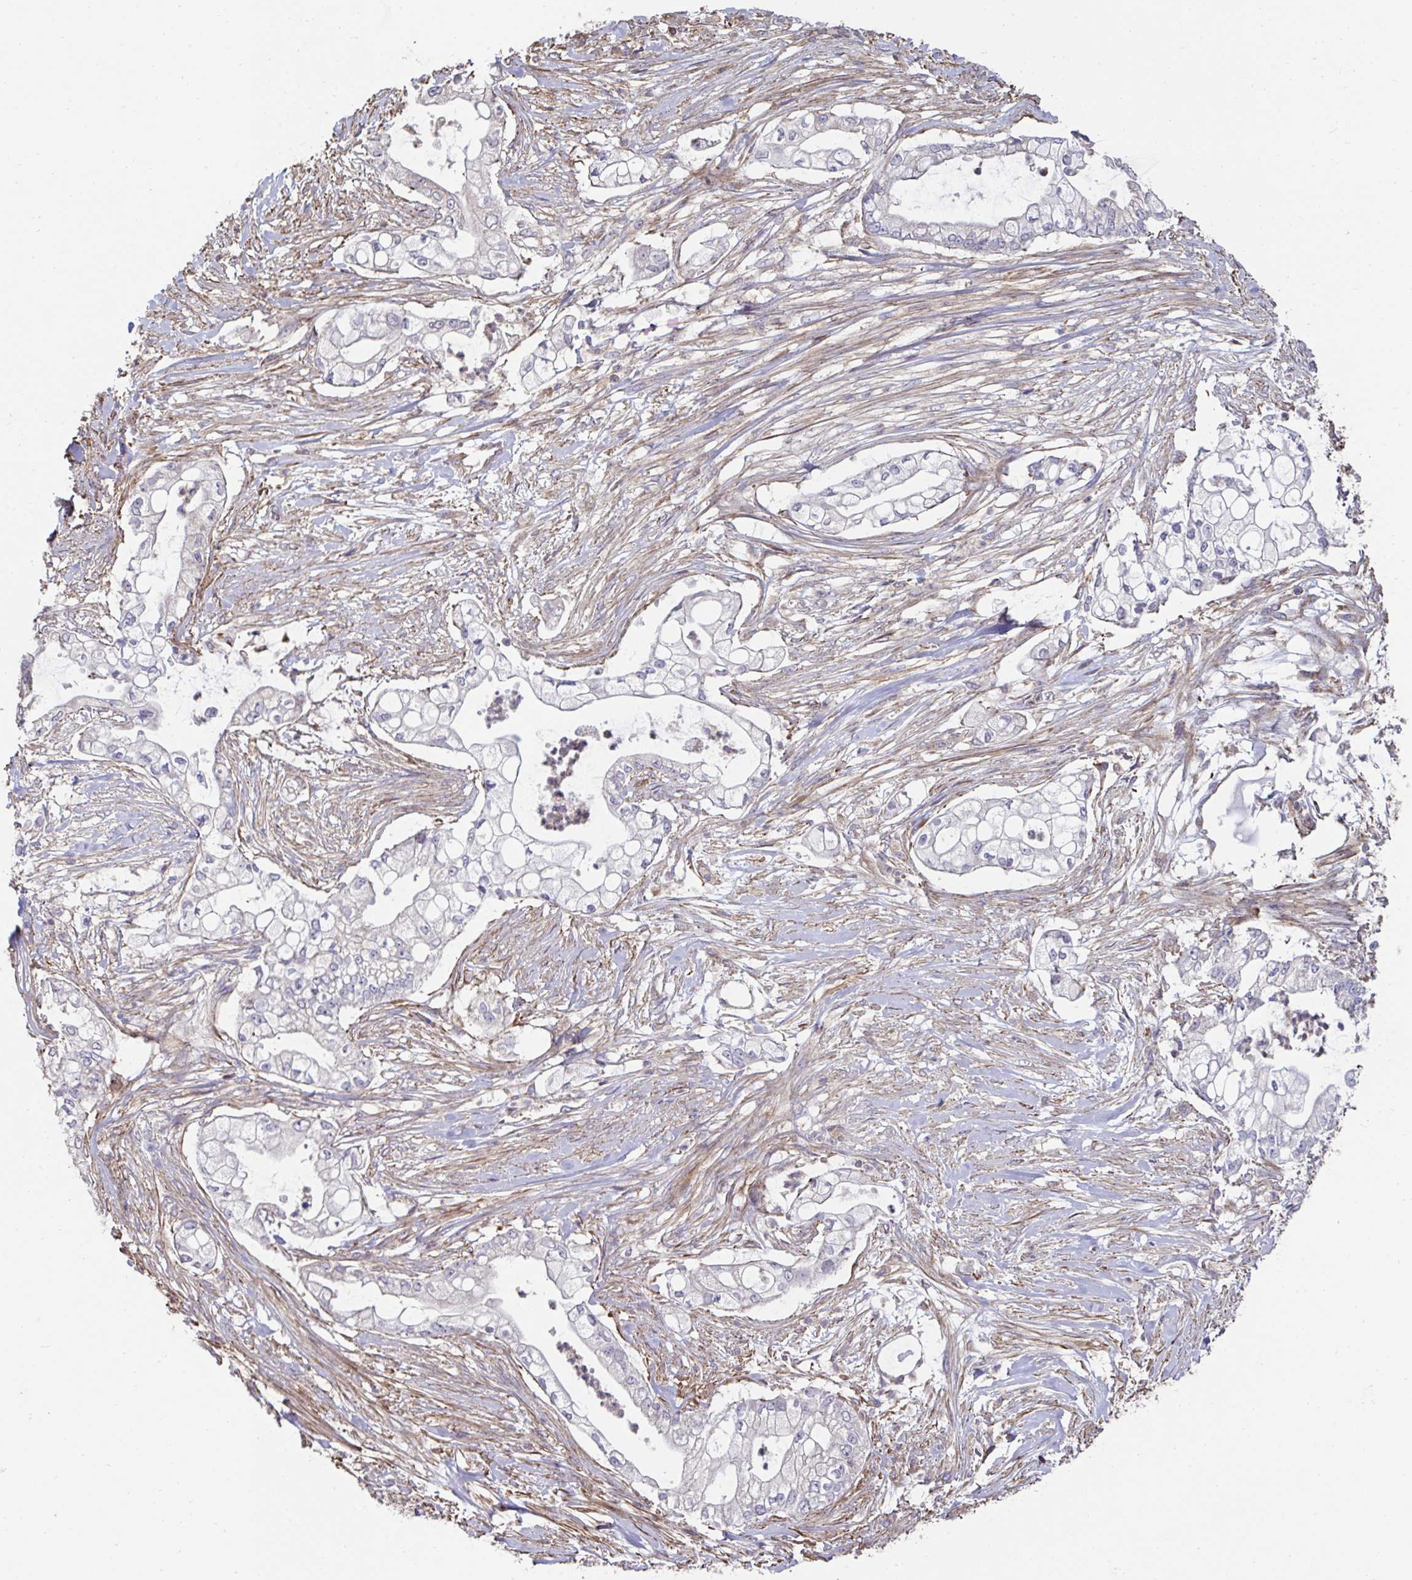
{"staining": {"intensity": "negative", "quantity": "none", "location": "none"}, "tissue": "pancreatic cancer", "cell_type": "Tumor cells", "image_type": "cancer", "snomed": [{"axis": "morphology", "description": "Adenocarcinoma, NOS"}, {"axis": "topography", "description": "Pancreas"}], "caption": "Human pancreatic adenocarcinoma stained for a protein using IHC shows no positivity in tumor cells.", "gene": "DZANK1", "patient": {"sex": "female", "age": 69}}